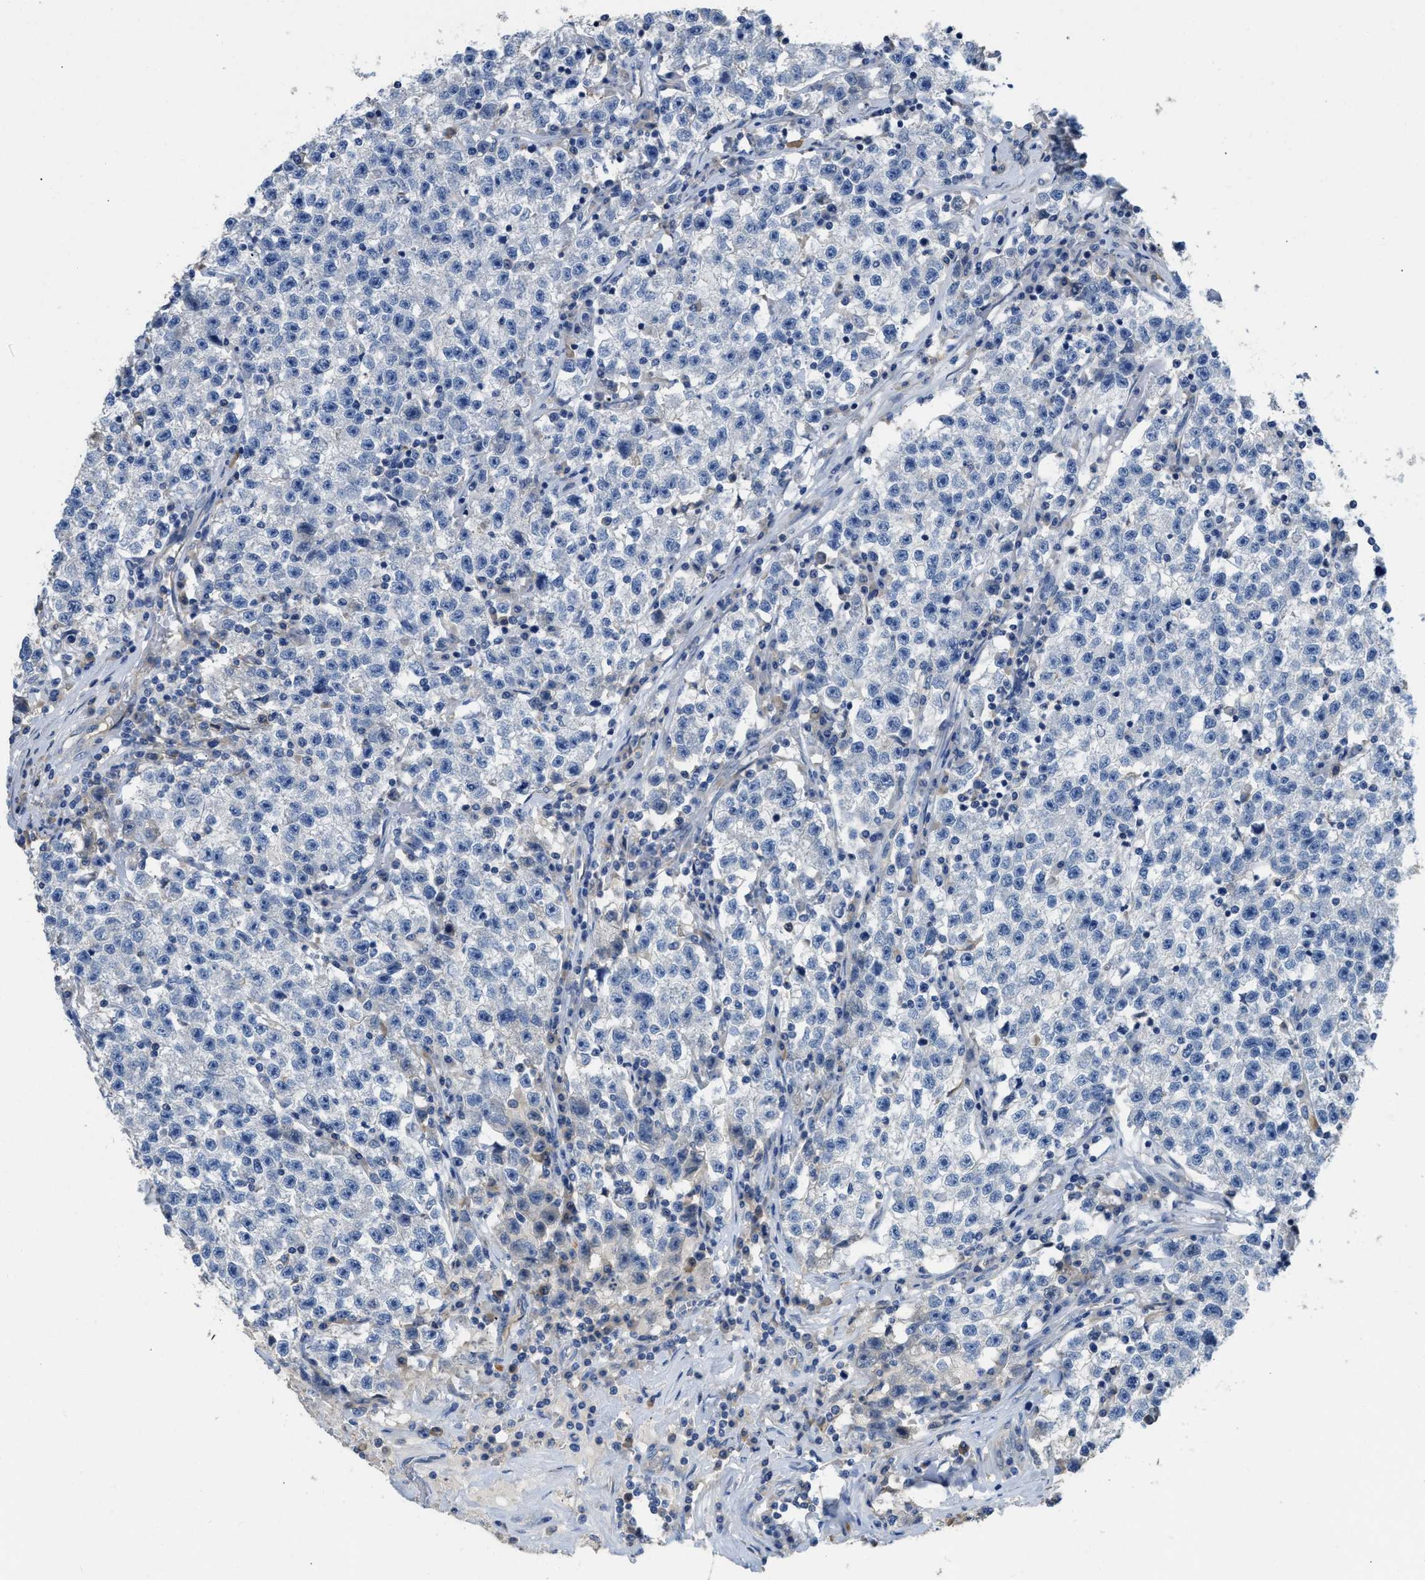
{"staining": {"intensity": "negative", "quantity": "none", "location": "none"}, "tissue": "testis cancer", "cell_type": "Tumor cells", "image_type": "cancer", "snomed": [{"axis": "morphology", "description": "Seminoma, NOS"}, {"axis": "topography", "description": "Testis"}], "caption": "Immunohistochemistry (IHC) histopathology image of seminoma (testis) stained for a protein (brown), which displays no staining in tumor cells. Brightfield microscopy of immunohistochemistry (IHC) stained with DAB (brown) and hematoxylin (blue), captured at high magnification.", "gene": "C1S", "patient": {"sex": "male", "age": 22}}